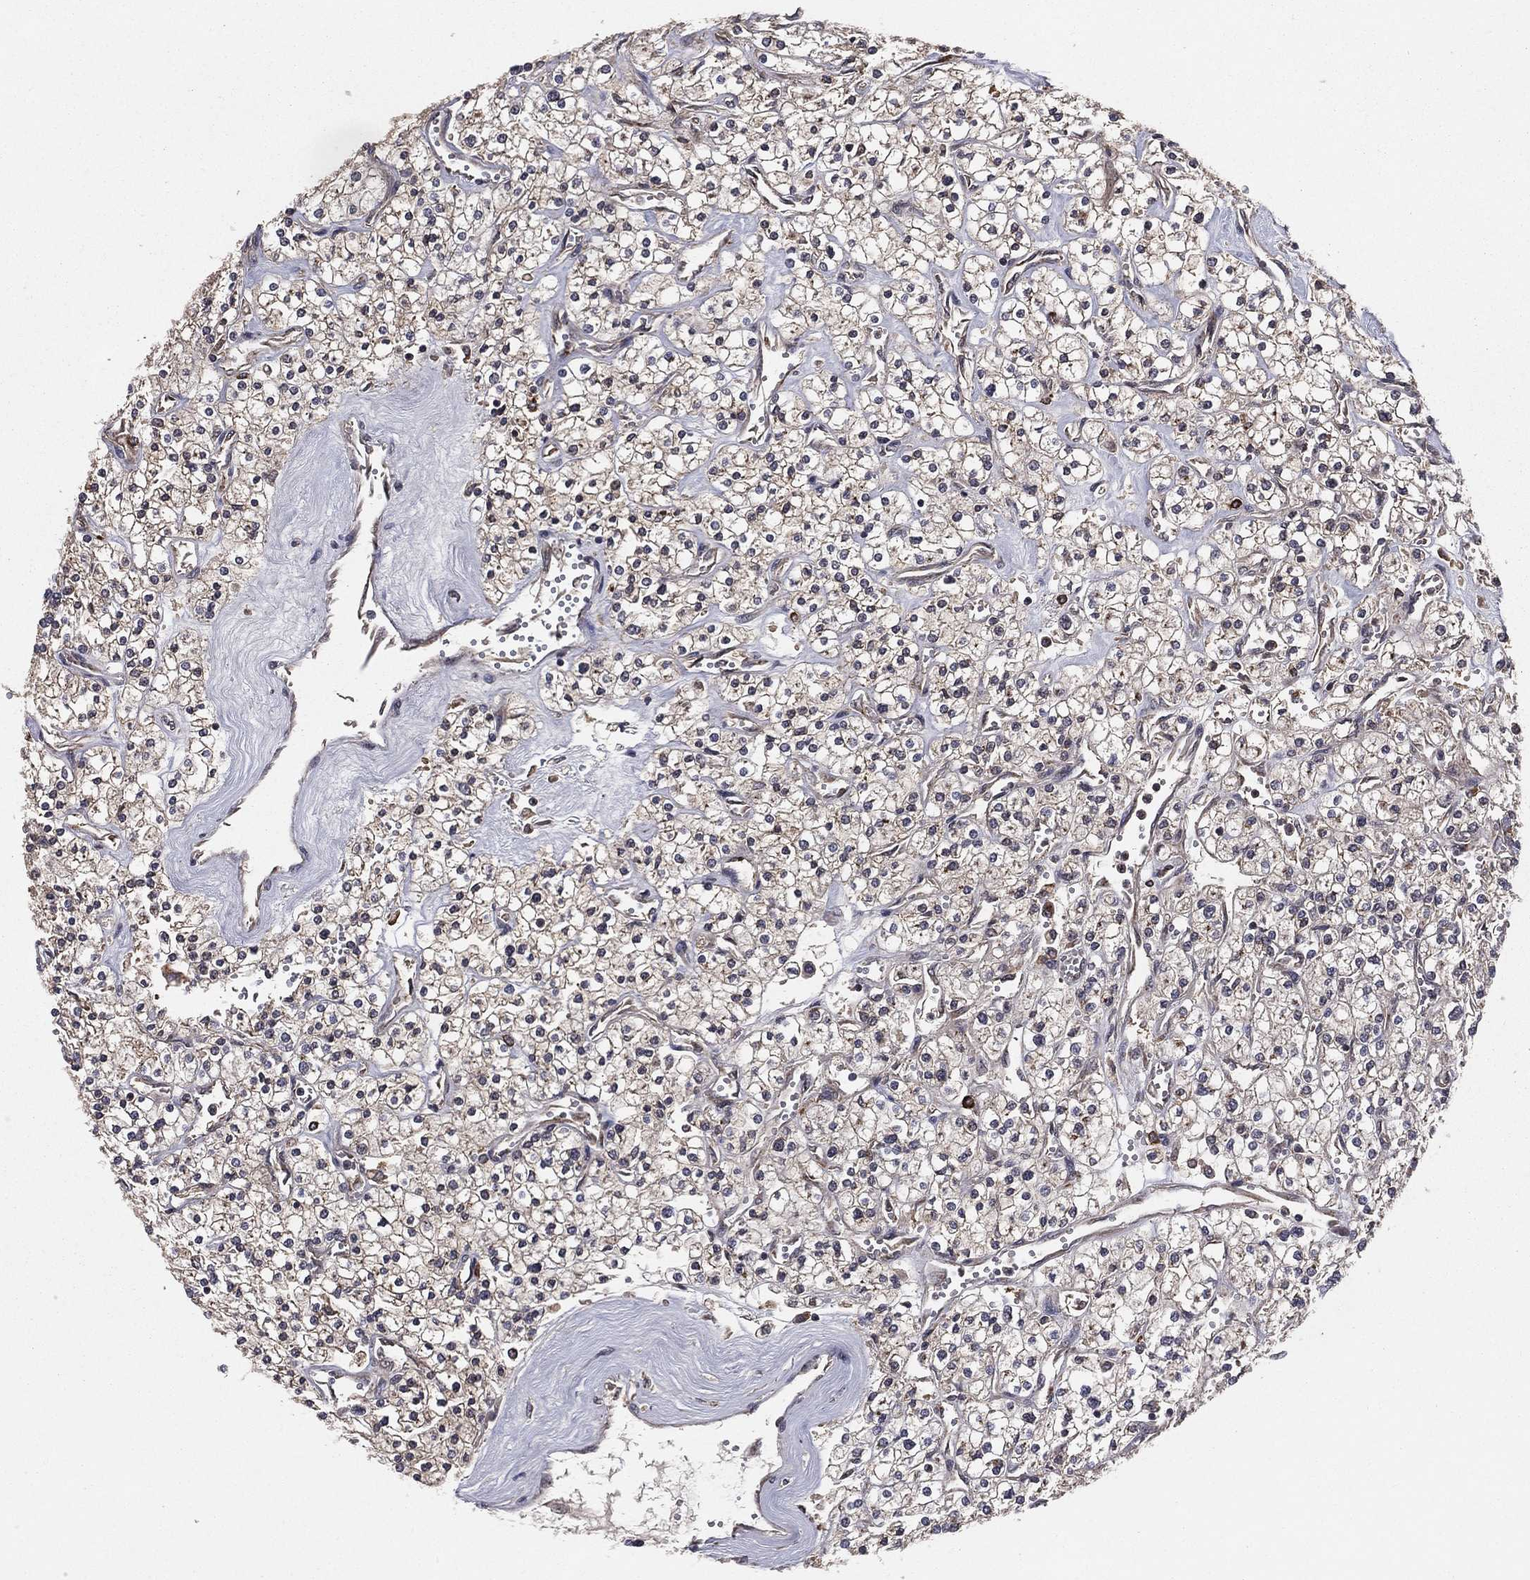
{"staining": {"intensity": "negative", "quantity": "none", "location": "none"}, "tissue": "renal cancer", "cell_type": "Tumor cells", "image_type": "cancer", "snomed": [{"axis": "morphology", "description": "Adenocarcinoma, NOS"}, {"axis": "topography", "description": "Kidney"}], "caption": "DAB (3,3'-diaminobenzidine) immunohistochemical staining of renal cancer (adenocarcinoma) demonstrates no significant expression in tumor cells. (Brightfield microscopy of DAB IHC at high magnification).", "gene": "CERT1", "patient": {"sex": "male", "age": 80}}